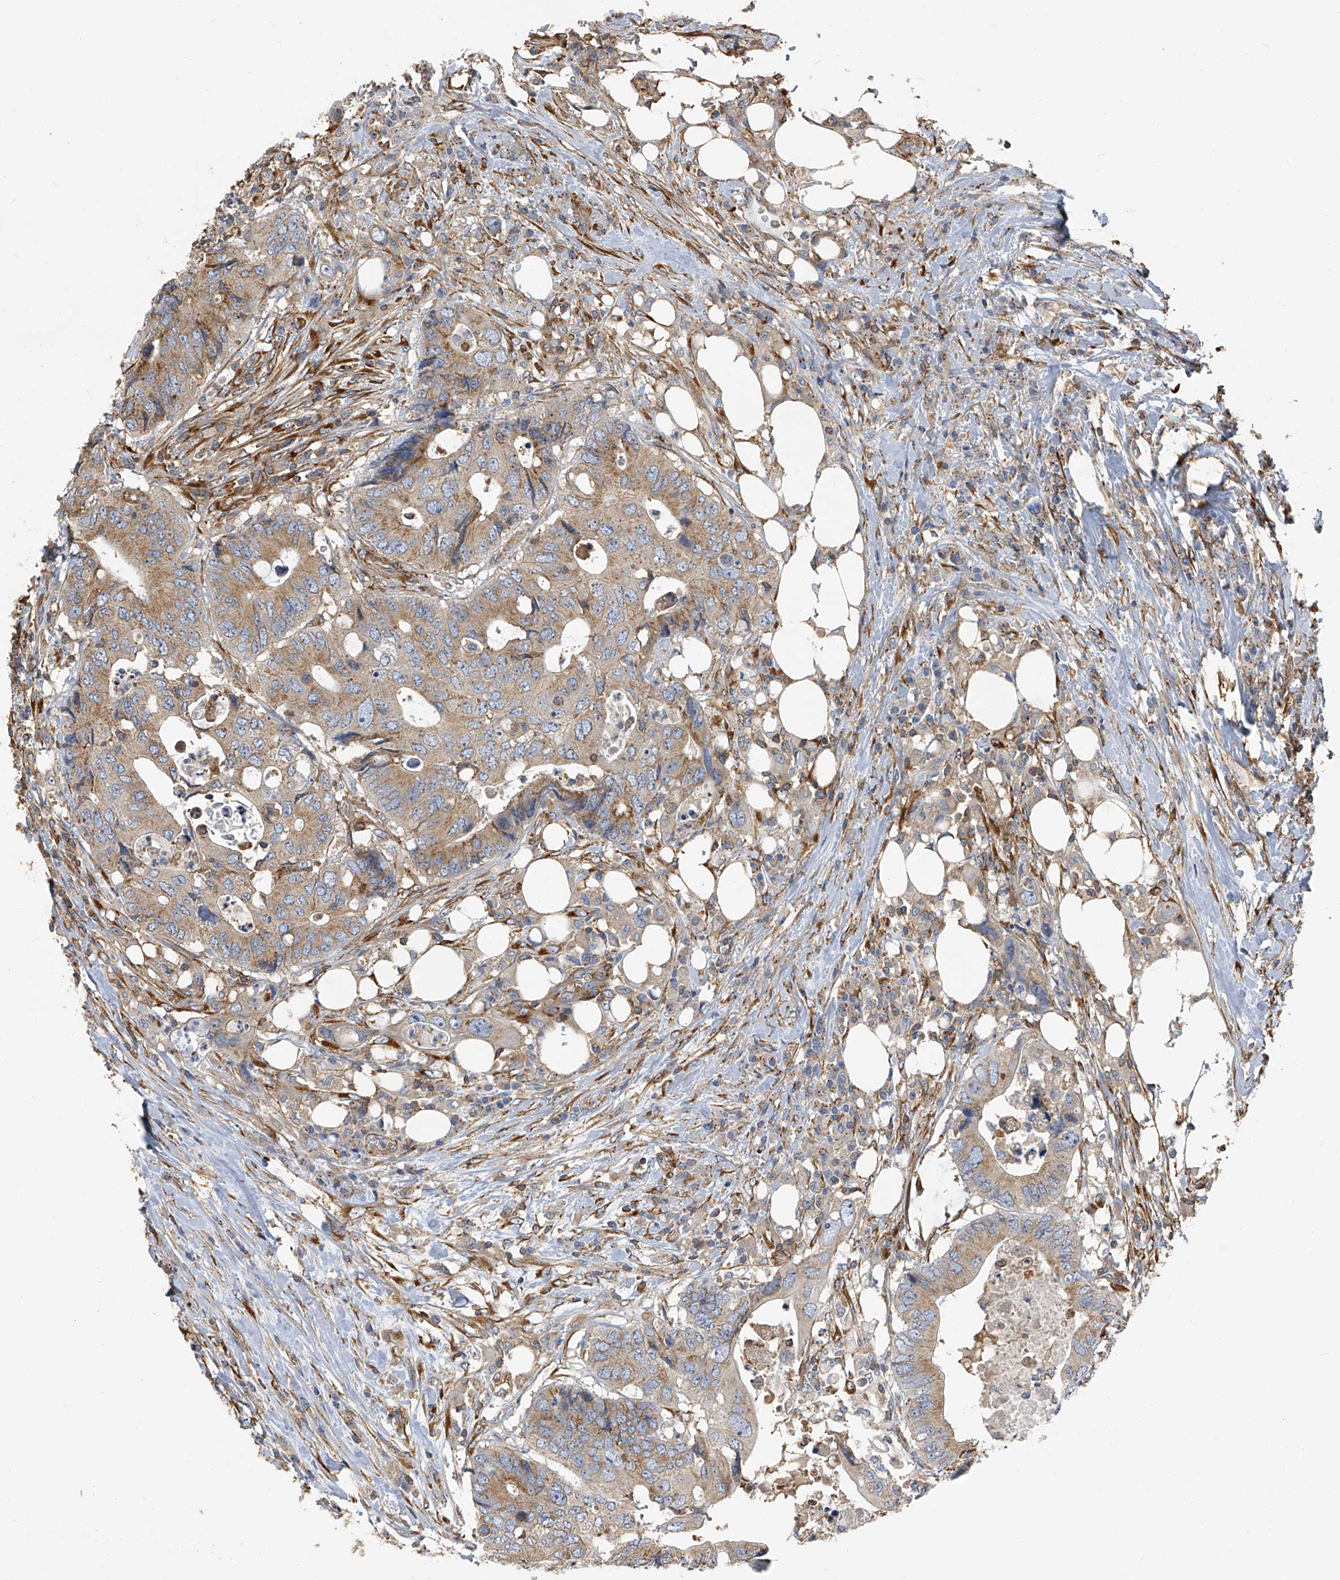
{"staining": {"intensity": "moderate", "quantity": ">75%", "location": "cytoplasmic/membranous"}, "tissue": "colorectal cancer", "cell_type": "Tumor cells", "image_type": "cancer", "snomed": [{"axis": "morphology", "description": "Adenocarcinoma, NOS"}, {"axis": "topography", "description": "Colon"}], "caption": "Immunohistochemical staining of colorectal cancer exhibits medium levels of moderate cytoplasmic/membranous expression in about >75% of tumor cells. The protein of interest is stained brown, and the nuclei are stained in blue (DAB (3,3'-diaminobenzidine) IHC with brightfield microscopy, high magnification).", "gene": "SEPTIN7", "patient": {"sex": "male", "age": 71}}